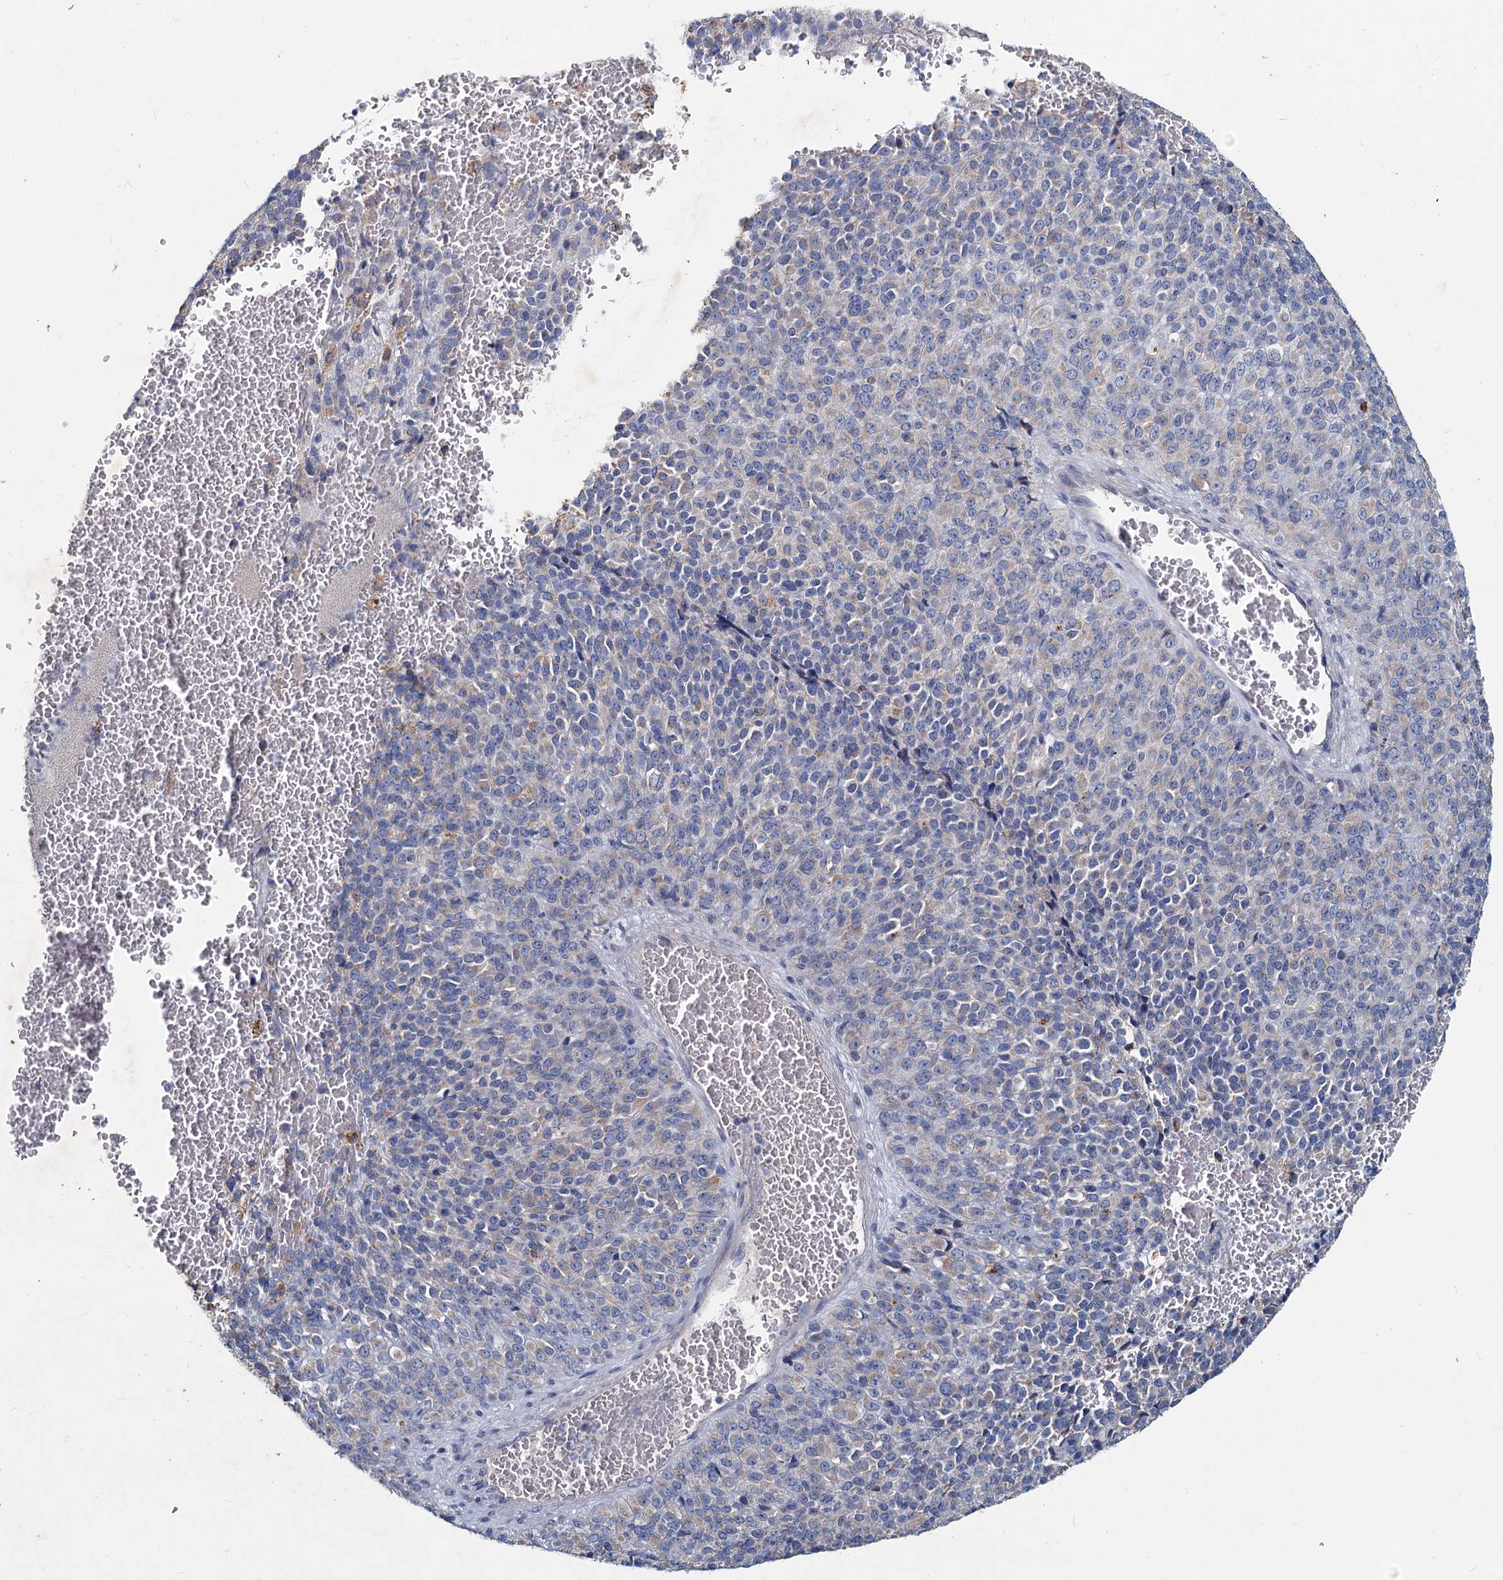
{"staining": {"intensity": "negative", "quantity": "none", "location": "none"}, "tissue": "melanoma", "cell_type": "Tumor cells", "image_type": "cancer", "snomed": [{"axis": "morphology", "description": "Malignant melanoma, Metastatic site"}, {"axis": "topography", "description": "Brain"}], "caption": "Image shows no significant protein expression in tumor cells of melanoma.", "gene": "TMX2", "patient": {"sex": "female", "age": 56}}